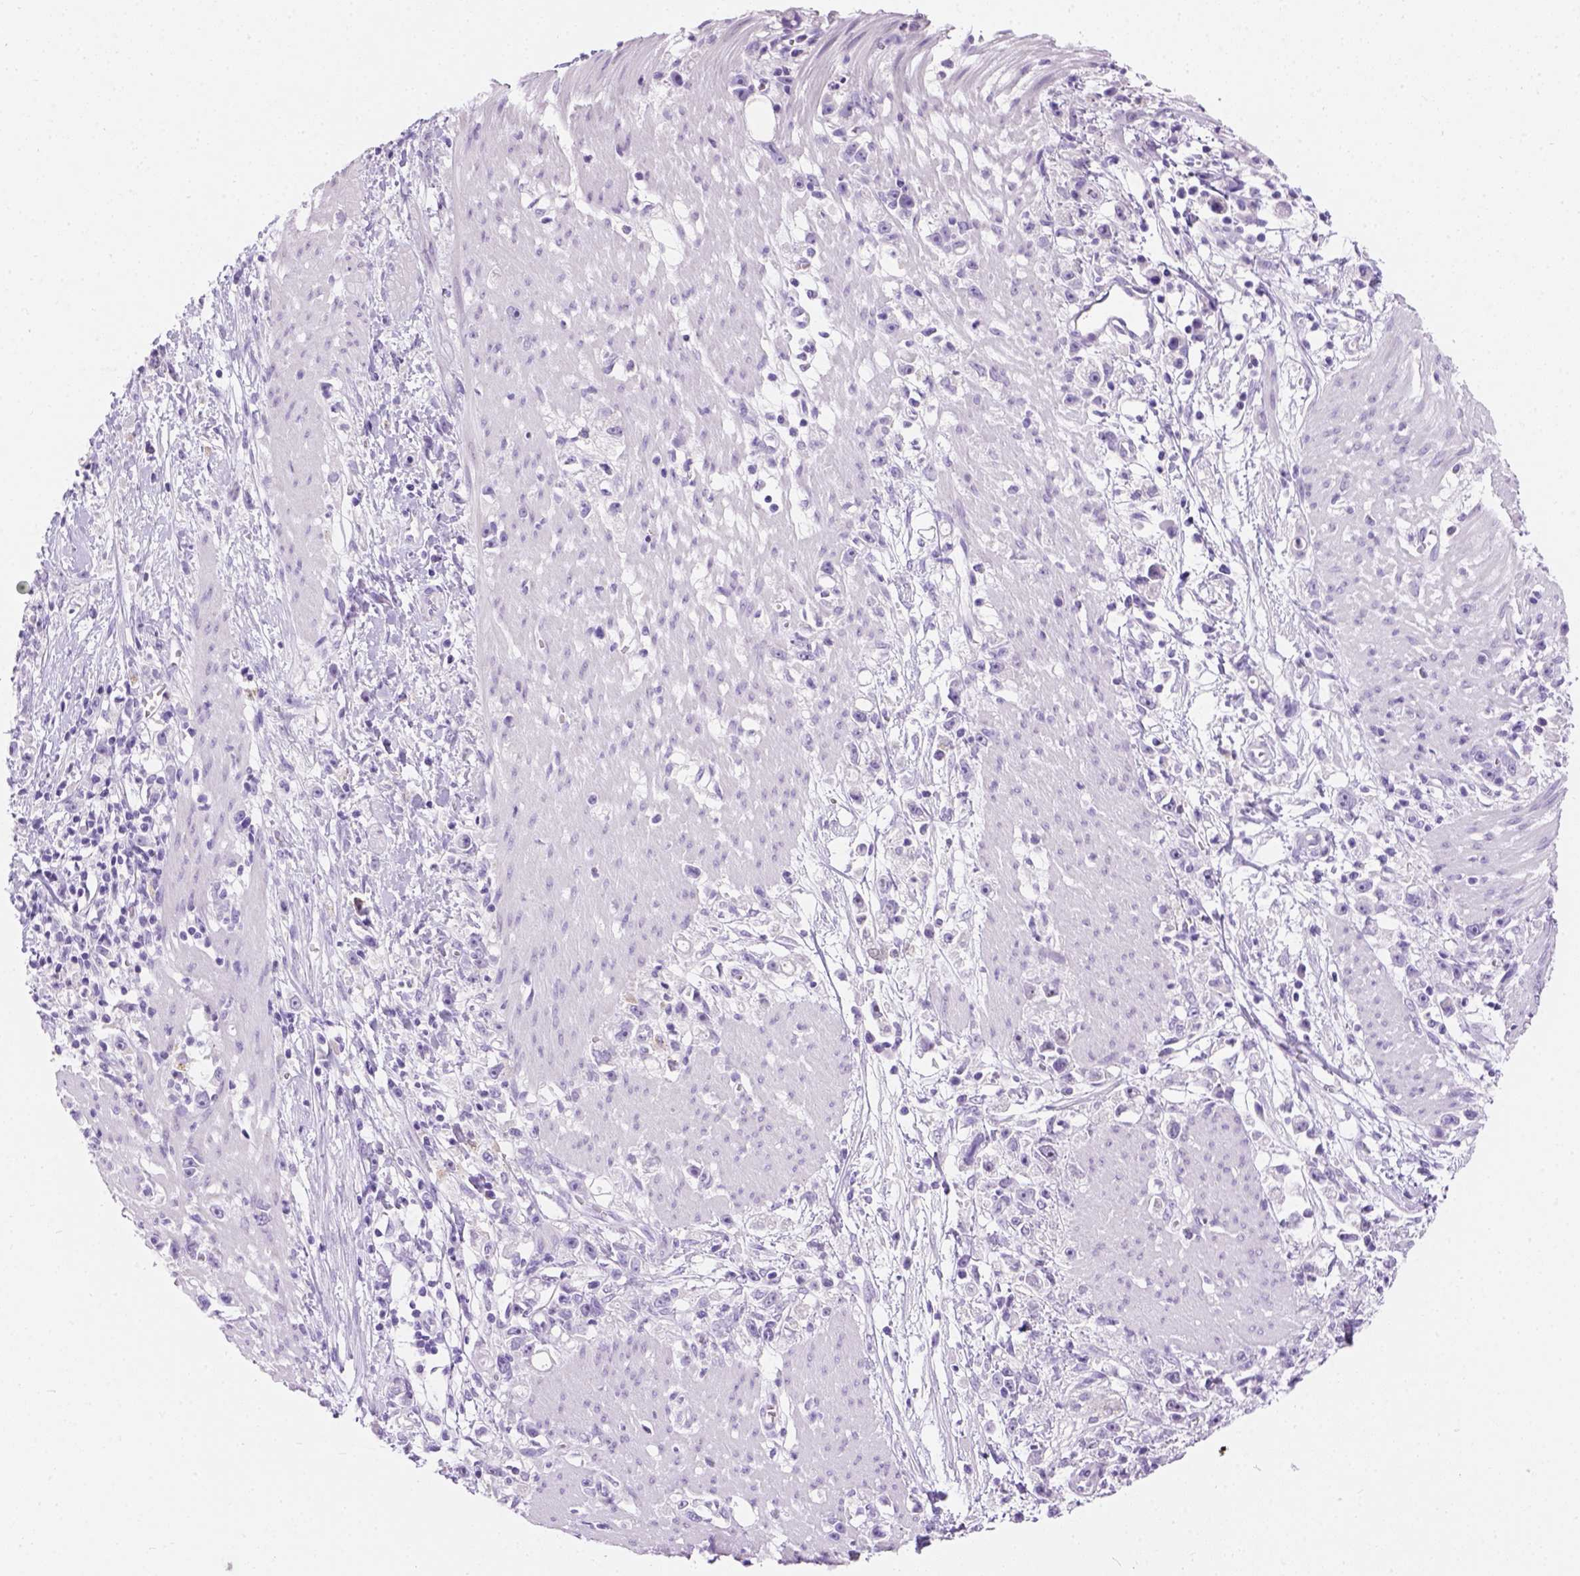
{"staining": {"intensity": "negative", "quantity": "none", "location": "none"}, "tissue": "stomach cancer", "cell_type": "Tumor cells", "image_type": "cancer", "snomed": [{"axis": "morphology", "description": "Adenocarcinoma, NOS"}, {"axis": "topography", "description": "Stomach"}], "caption": "The immunohistochemistry (IHC) photomicrograph has no significant positivity in tumor cells of stomach adenocarcinoma tissue. (Stains: DAB (3,3'-diaminobenzidine) immunohistochemistry with hematoxylin counter stain, Microscopy: brightfield microscopy at high magnification).", "gene": "TMEM38A", "patient": {"sex": "female", "age": 59}}